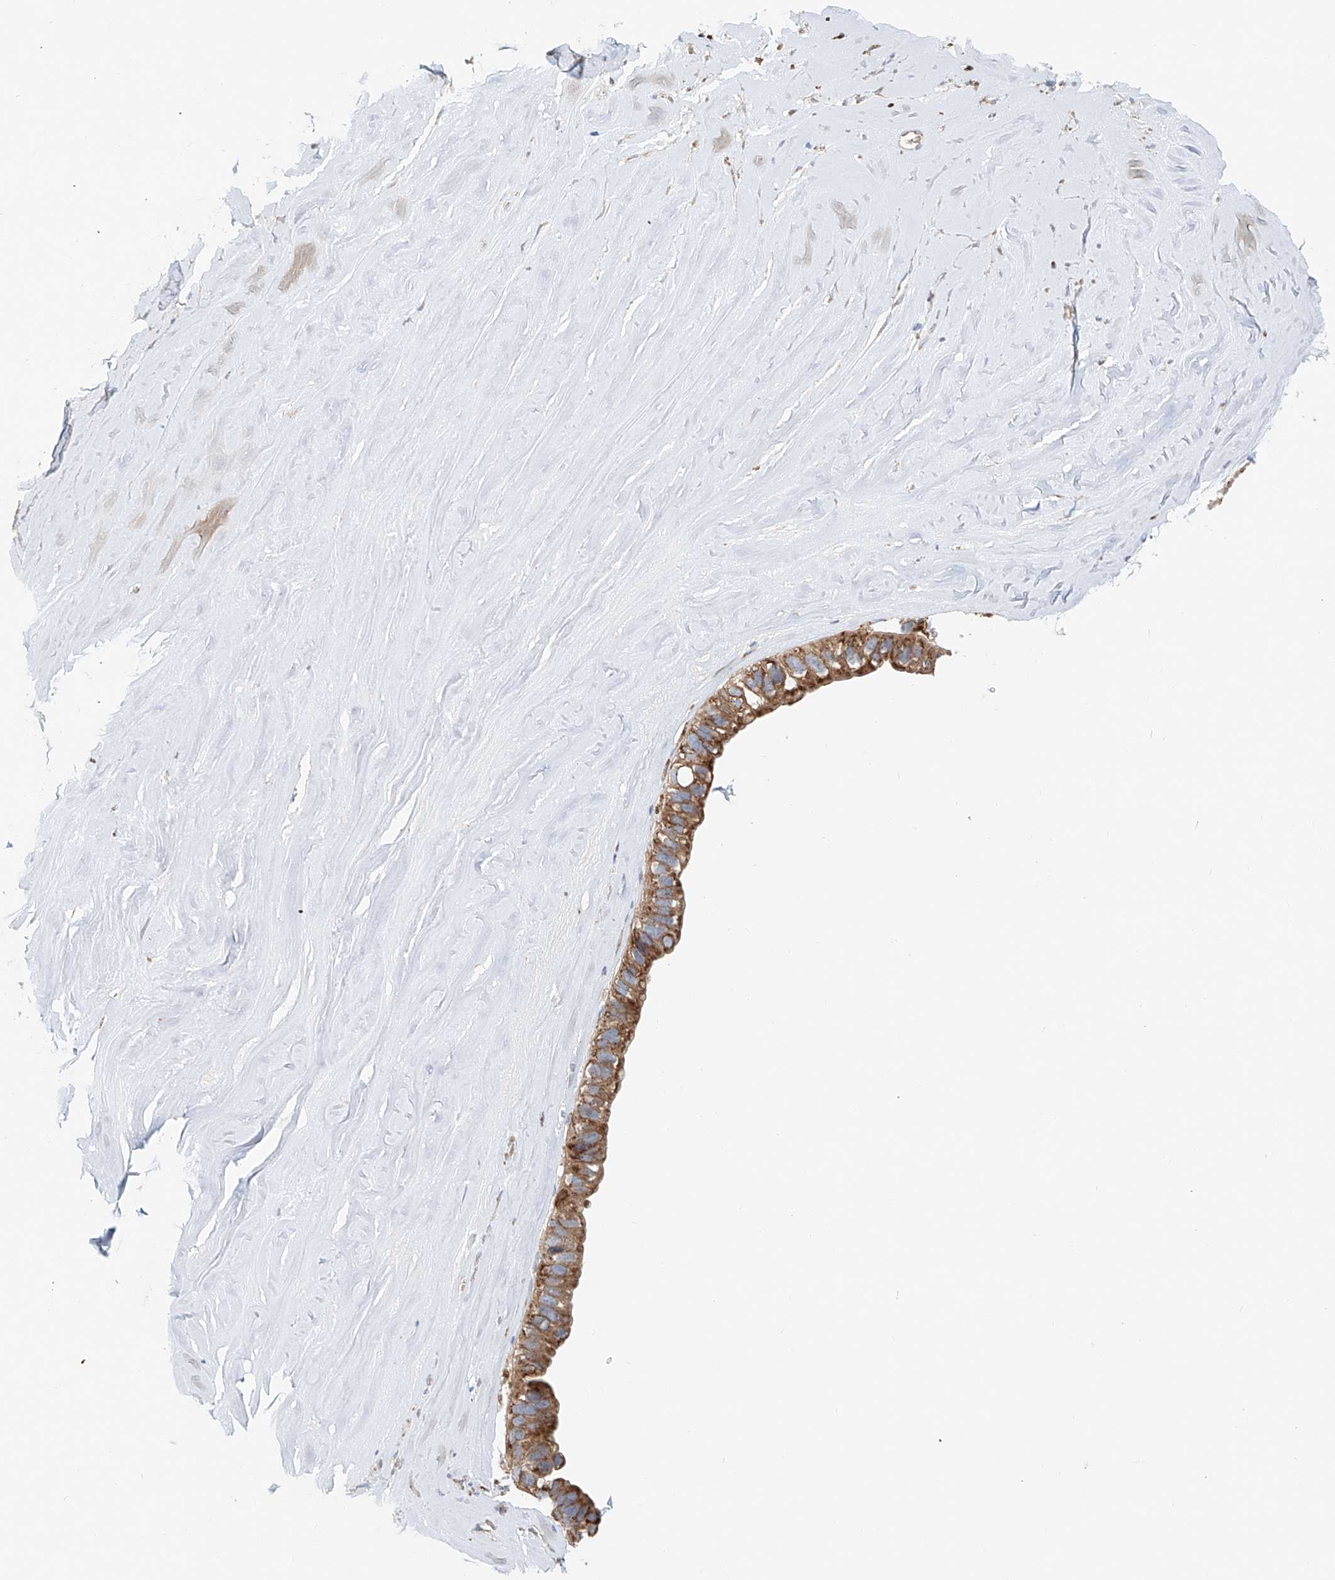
{"staining": {"intensity": "moderate", "quantity": ">75%", "location": "cytoplasmic/membranous"}, "tissue": "ovarian cancer", "cell_type": "Tumor cells", "image_type": "cancer", "snomed": [{"axis": "morphology", "description": "Cystadenocarcinoma, mucinous, NOS"}, {"axis": "topography", "description": "Ovary"}], "caption": "Approximately >75% of tumor cells in human mucinous cystadenocarcinoma (ovarian) demonstrate moderate cytoplasmic/membranous protein expression as visualized by brown immunohistochemical staining.", "gene": "CARD10", "patient": {"sex": "female", "age": 61}}